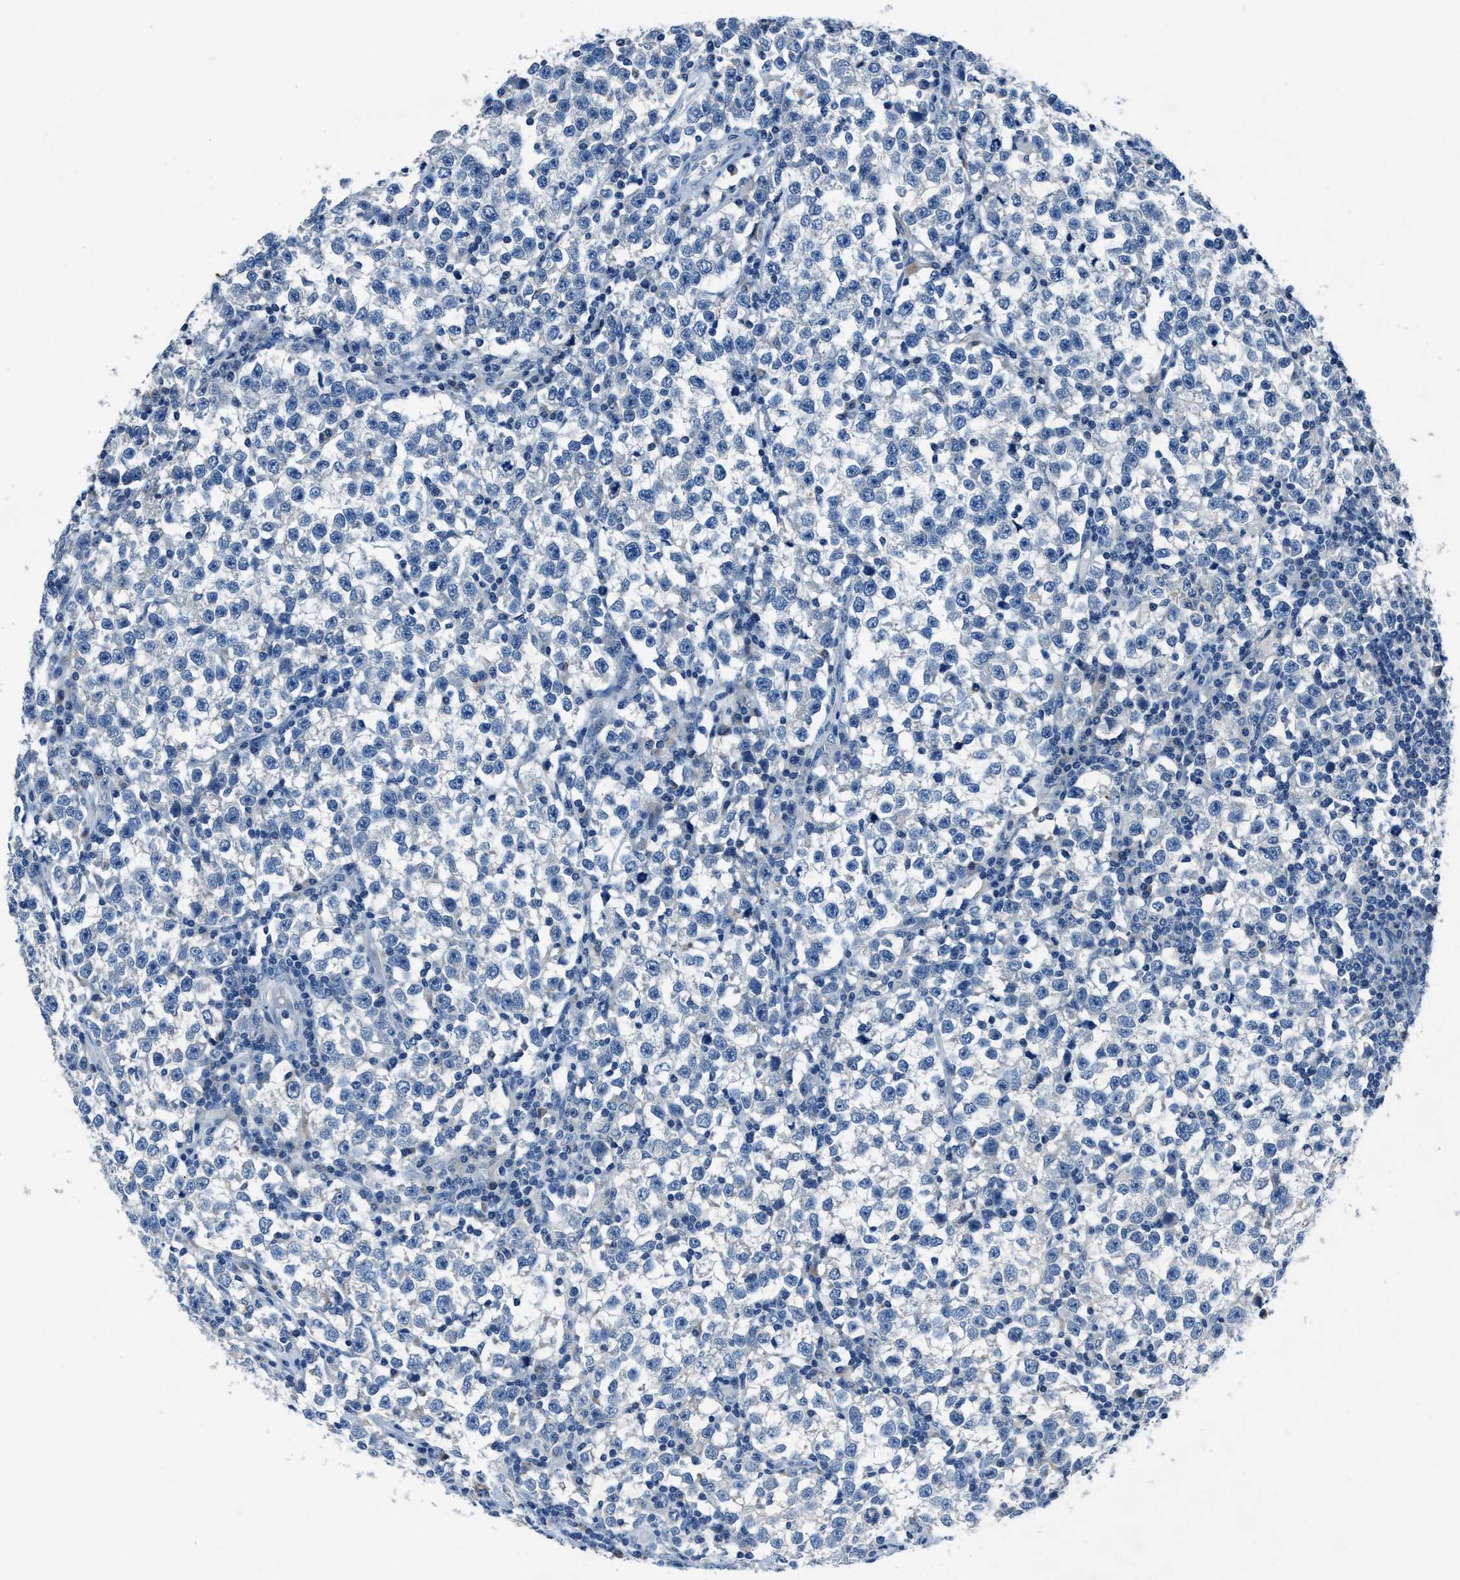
{"staining": {"intensity": "negative", "quantity": "none", "location": "none"}, "tissue": "testis cancer", "cell_type": "Tumor cells", "image_type": "cancer", "snomed": [{"axis": "morphology", "description": "Seminoma, NOS"}, {"axis": "topography", "description": "Testis"}], "caption": "This is a image of immunohistochemistry (IHC) staining of testis cancer, which shows no staining in tumor cells. (Immunohistochemistry (ihc), brightfield microscopy, high magnification).", "gene": "ADAM2", "patient": {"sex": "male", "age": 43}}